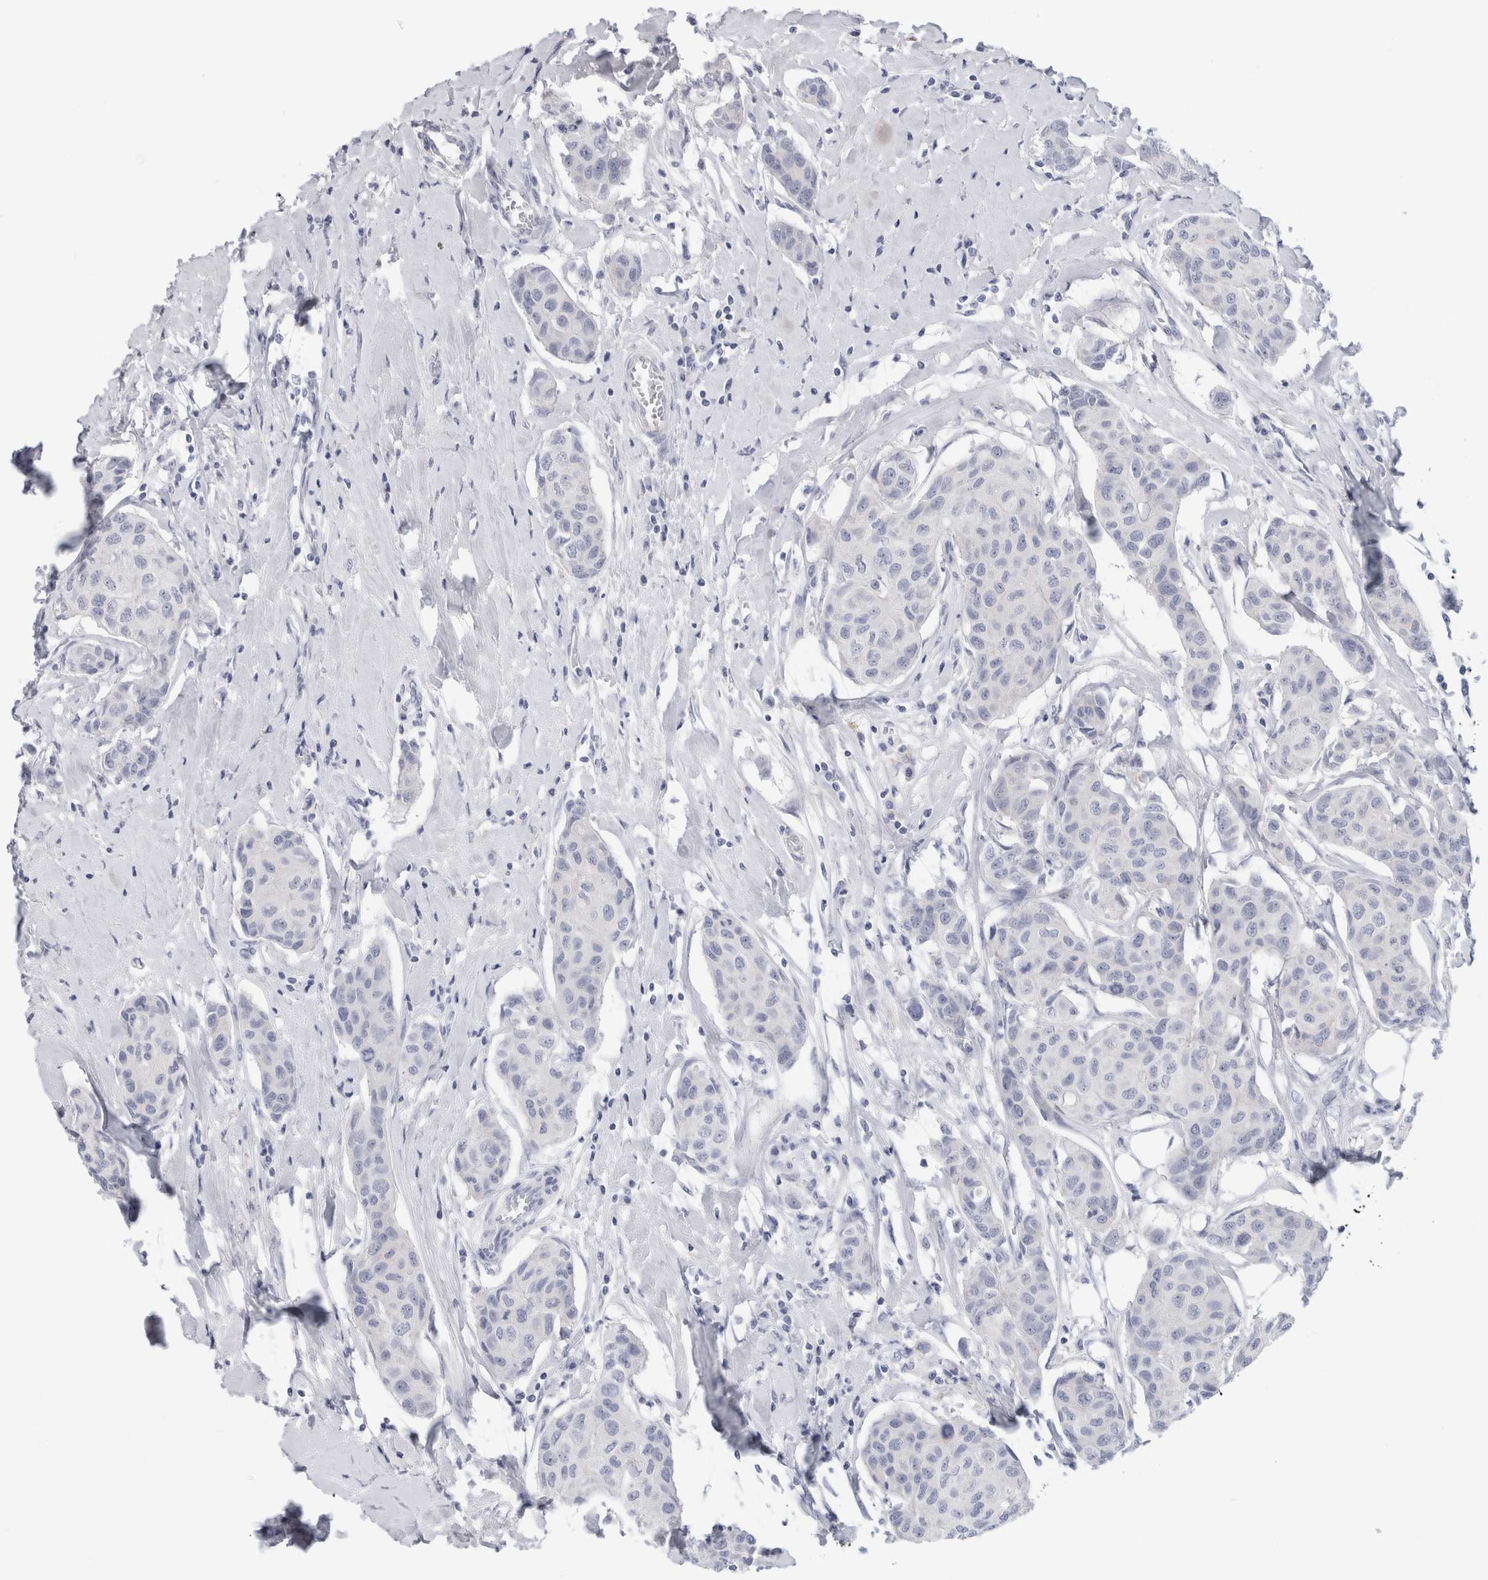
{"staining": {"intensity": "negative", "quantity": "none", "location": "none"}, "tissue": "breast cancer", "cell_type": "Tumor cells", "image_type": "cancer", "snomed": [{"axis": "morphology", "description": "Duct carcinoma"}, {"axis": "topography", "description": "Breast"}], "caption": "An IHC micrograph of breast cancer (intraductal carcinoma) is shown. There is no staining in tumor cells of breast cancer (intraductal carcinoma). (DAB immunohistochemistry, high magnification).", "gene": "ANKMY1", "patient": {"sex": "female", "age": 80}}